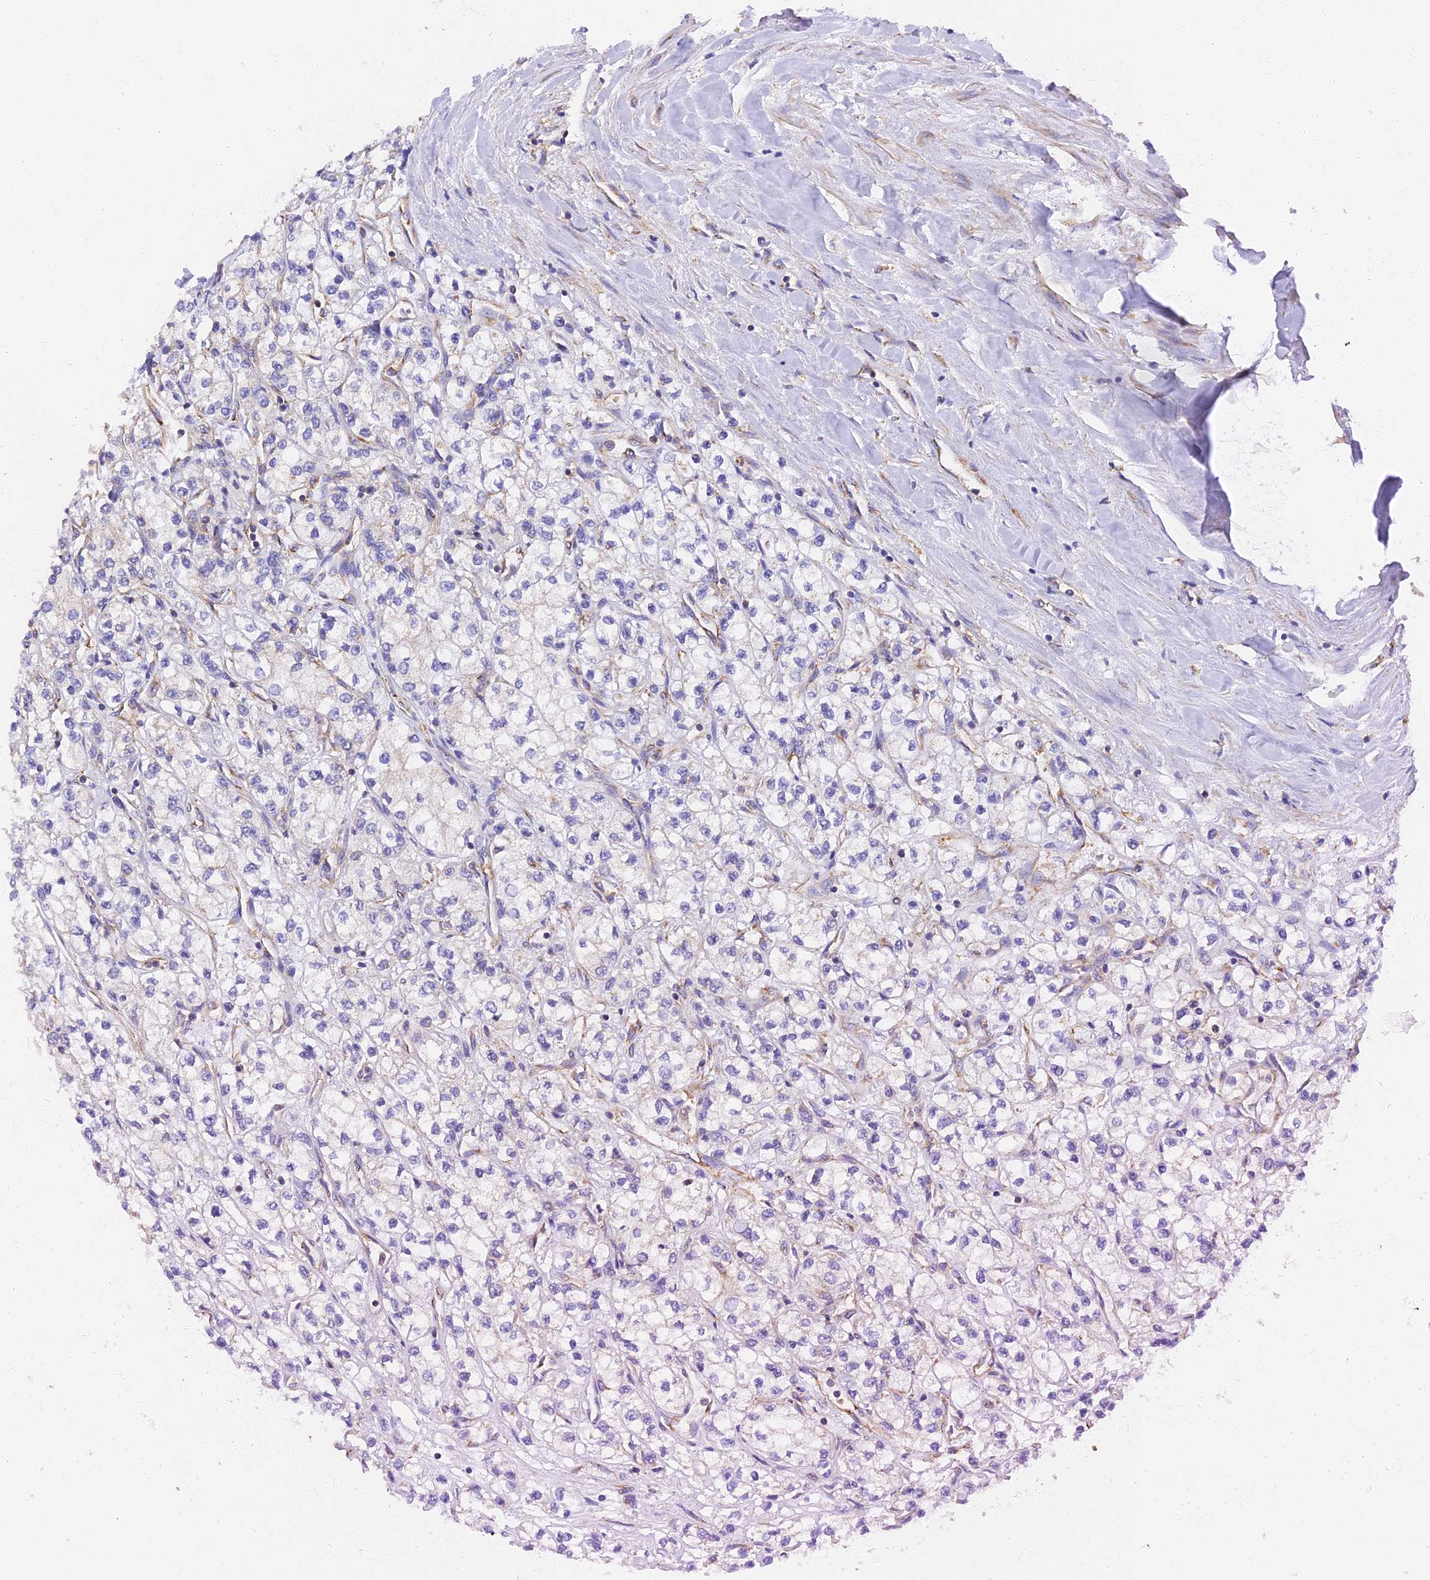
{"staining": {"intensity": "negative", "quantity": "none", "location": "none"}, "tissue": "renal cancer", "cell_type": "Tumor cells", "image_type": "cancer", "snomed": [{"axis": "morphology", "description": "Adenocarcinoma, NOS"}, {"axis": "topography", "description": "Kidney"}], "caption": "This is an IHC photomicrograph of renal cancer. There is no positivity in tumor cells.", "gene": "DCTN2", "patient": {"sex": "male", "age": 80}}